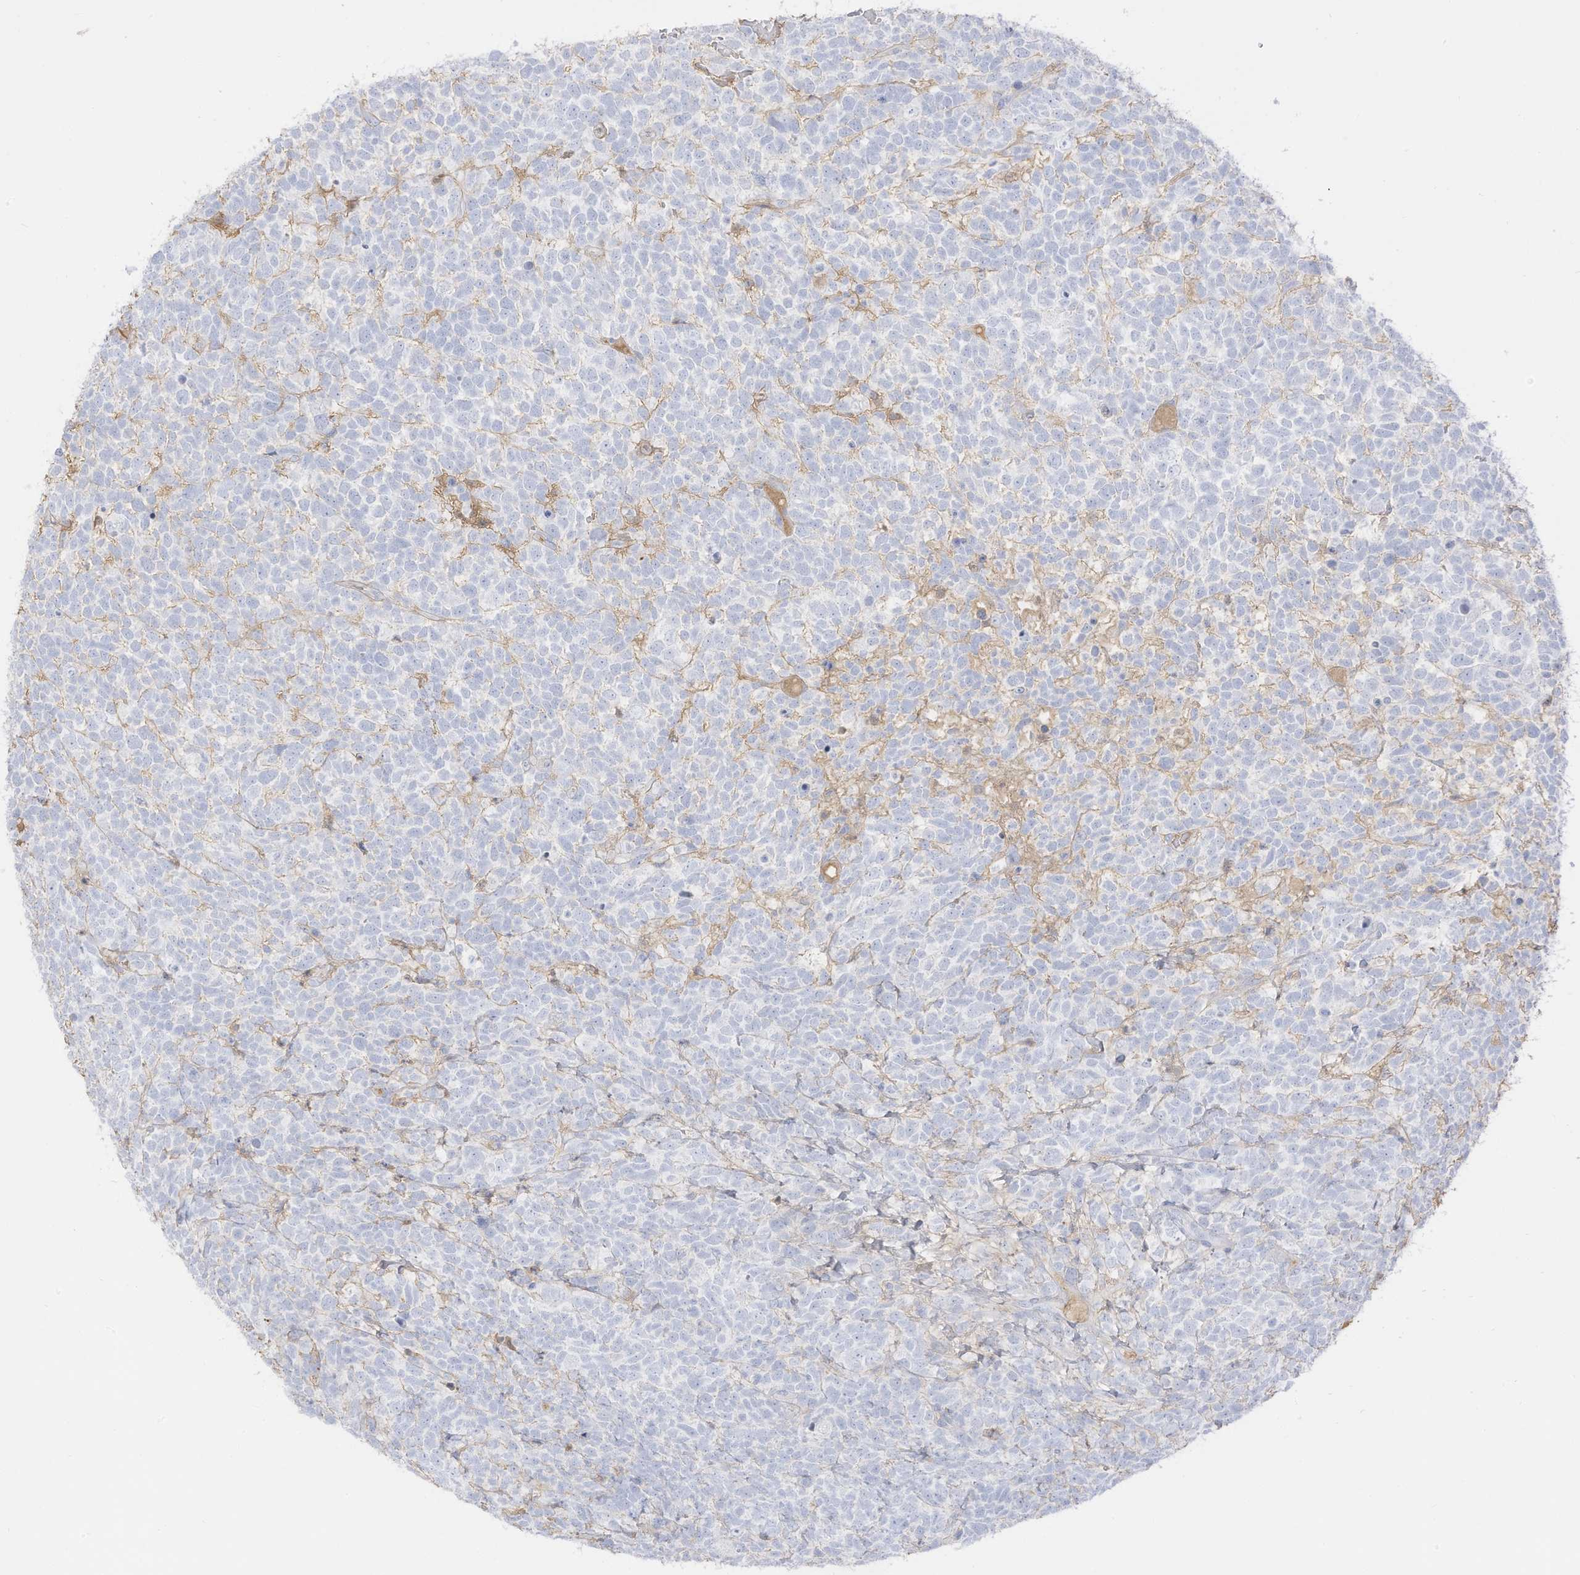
{"staining": {"intensity": "negative", "quantity": "none", "location": "none"}, "tissue": "urothelial cancer", "cell_type": "Tumor cells", "image_type": "cancer", "snomed": [{"axis": "morphology", "description": "Urothelial carcinoma, High grade"}, {"axis": "topography", "description": "Urinary bladder"}], "caption": "This micrograph is of urothelial cancer stained with immunohistochemistry (IHC) to label a protein in brown with the nuclei are counter-stained blue. There is no positivity in tumor cells.", "gene": "HSD17B13", "patient": {"sex": "female", "age": 82}}